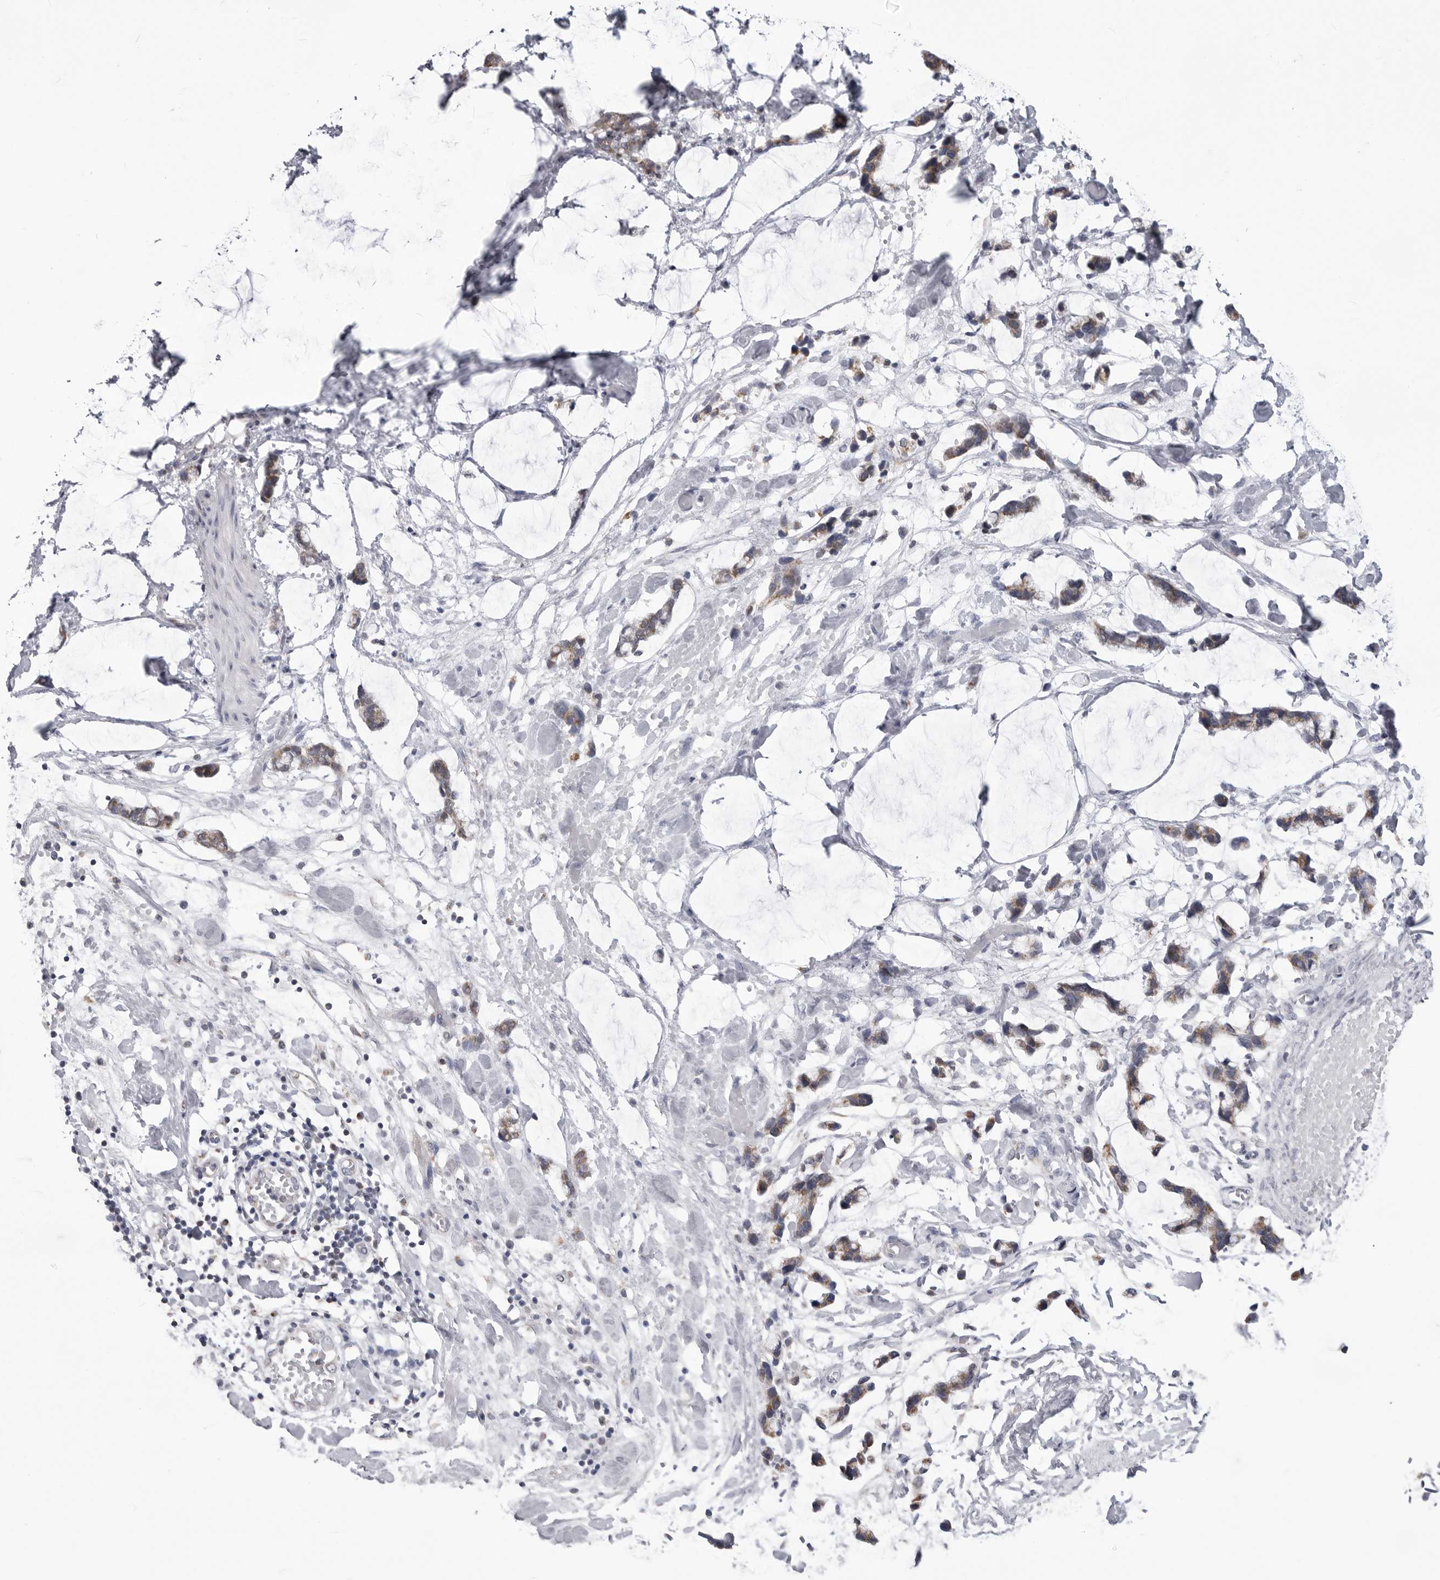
{"staining": {"intensity": "negative", "quantity": "none", "location": "none"}, "tissue": "adipose tissue", "cell_type": "Adipocytes", "image_type": "normal", "snomed": [{"axis": "morphology", "description": "Normal tissue, NOS"}, {"axis": "morphology", "description": "Adenocarcinoma, NOS"}, {"axis": "topography", "description": "Colon"}, {"axis": "topography", "description": "Peripheral nerve tissue"}], "caption": "This is a image of immunohistochemistry (IHC) staining of unremarkable adipose tissue, which shows no expression in adipocytes.", "gene": "FH", "patient": {"sex": "male", "age": 14}}